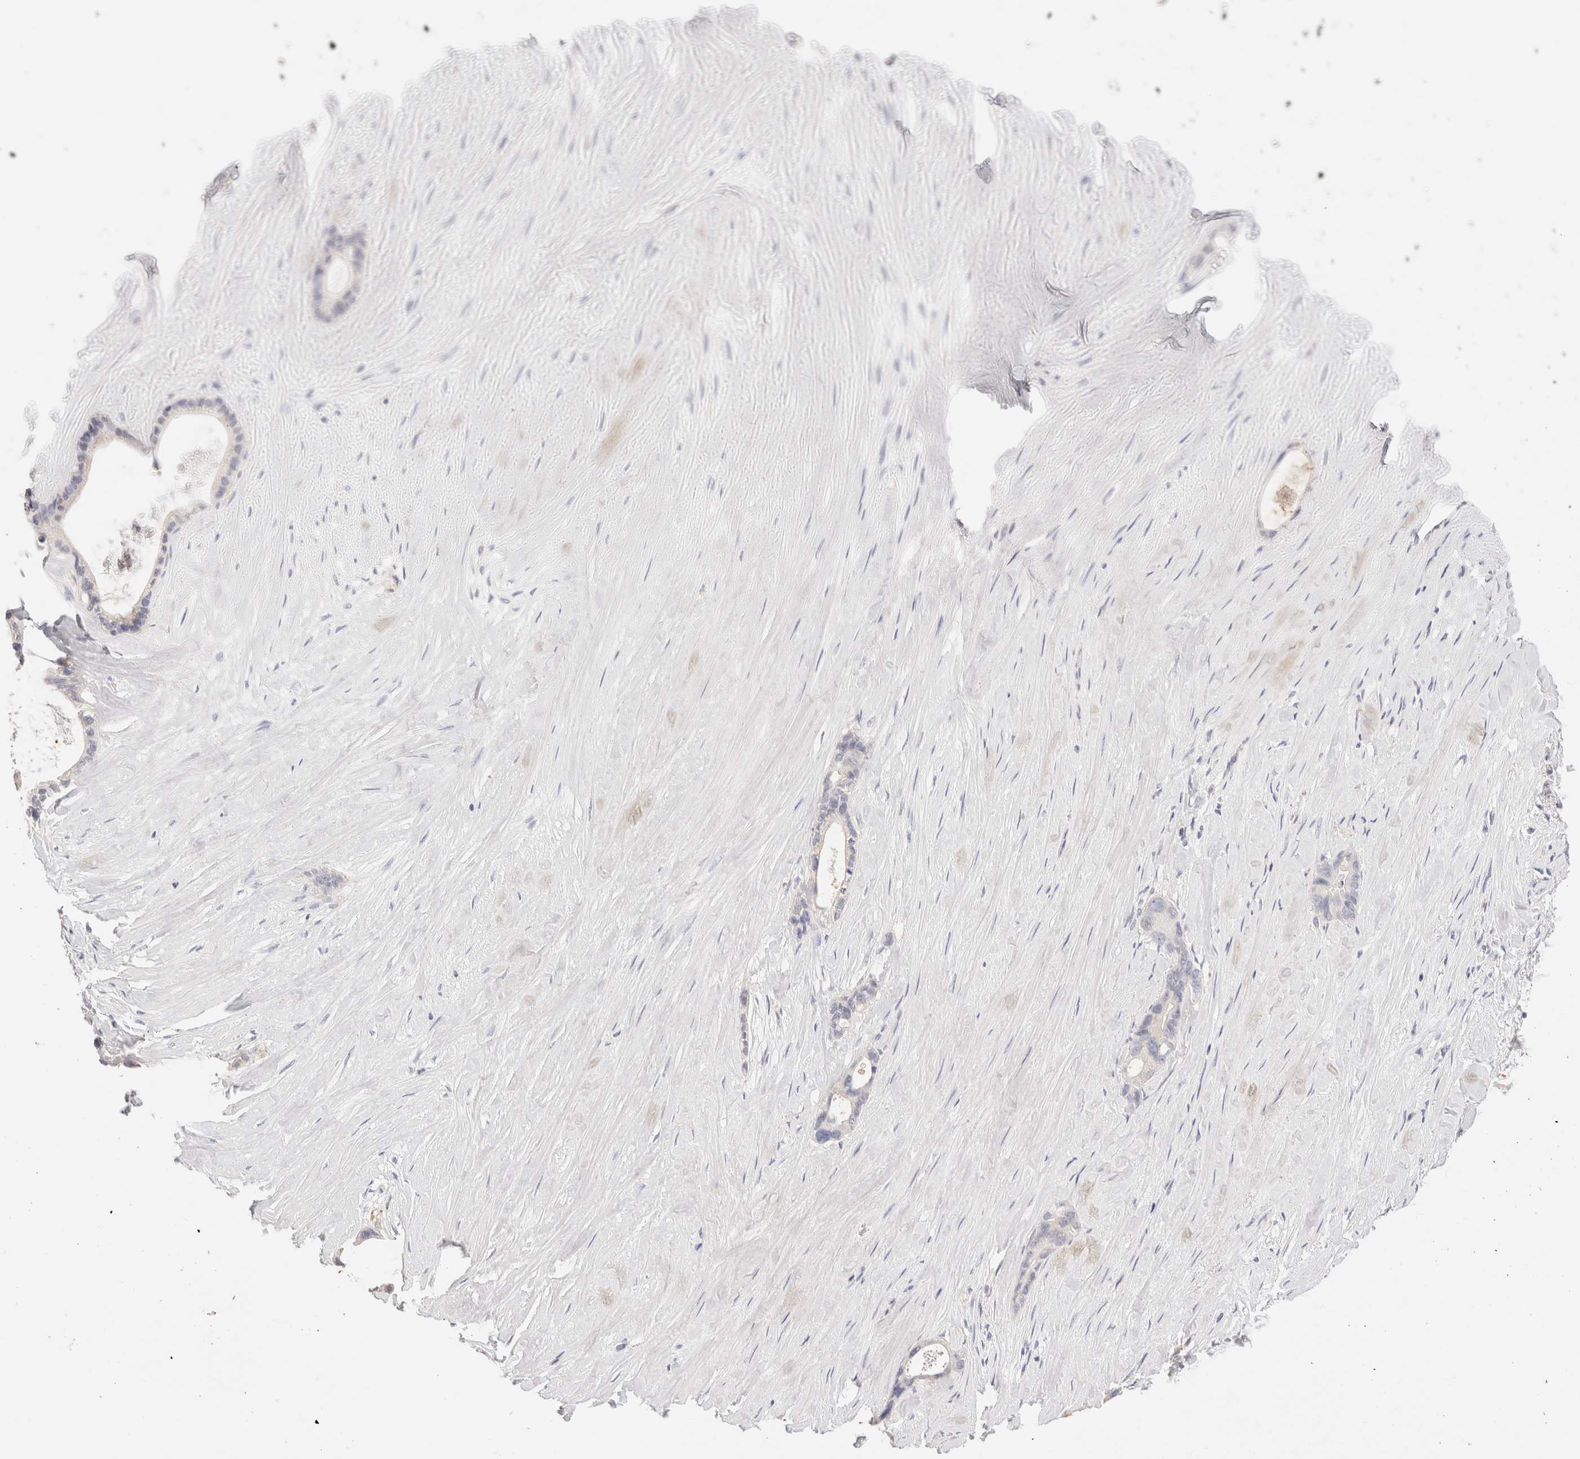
{"staining": {"intensity": "negative", "quantity": "none", "location": "none"}, "tissue": "liver cancer", "cell_type": "Tumor cells", "image_type": "cancer", "snomed": [{"axis": "morphology", "description": "Cholangiocarcinoma"}, {"axis": "topography", "description": "Liver"}], "caption": "The immunohistochemistry (IHC) photomicrograph has no significant positivity in tumor cells of cholangiocarcinoma (liver) tissue.", "gene": "SCGB2A2", "patient": {"sex": "female", "age": 55}}